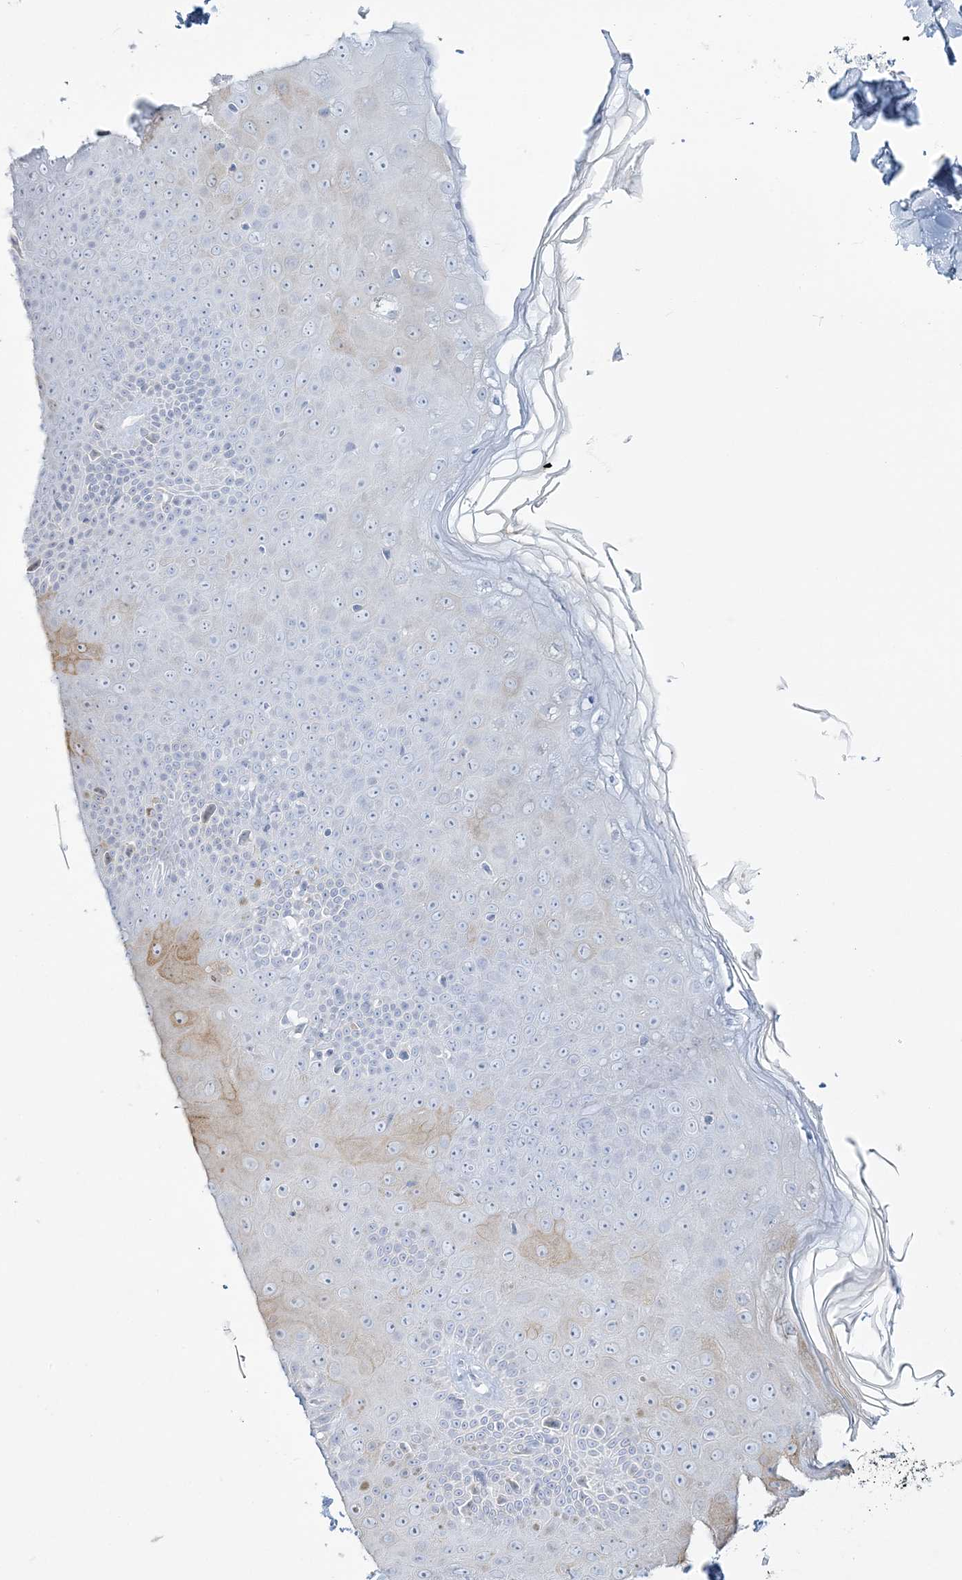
{"staining": {"intensity": "negative", "quantity": "none", "location": "none"}, "tissue": "skin", "cell_type": "Fibroblasts", "image_type": "normal", "snomed": [{"axis": "morphology", "description": "Normal tissue, NOS"}, {"axis": "topography", "description": "Skin"}], "caption": "Skin stained for a protein using immunohistochemistry (IHC) exhibits no expression fibroblasts.", "gene": "ENSG00000288637", "patient": {"sex": "male", "age": 52}}